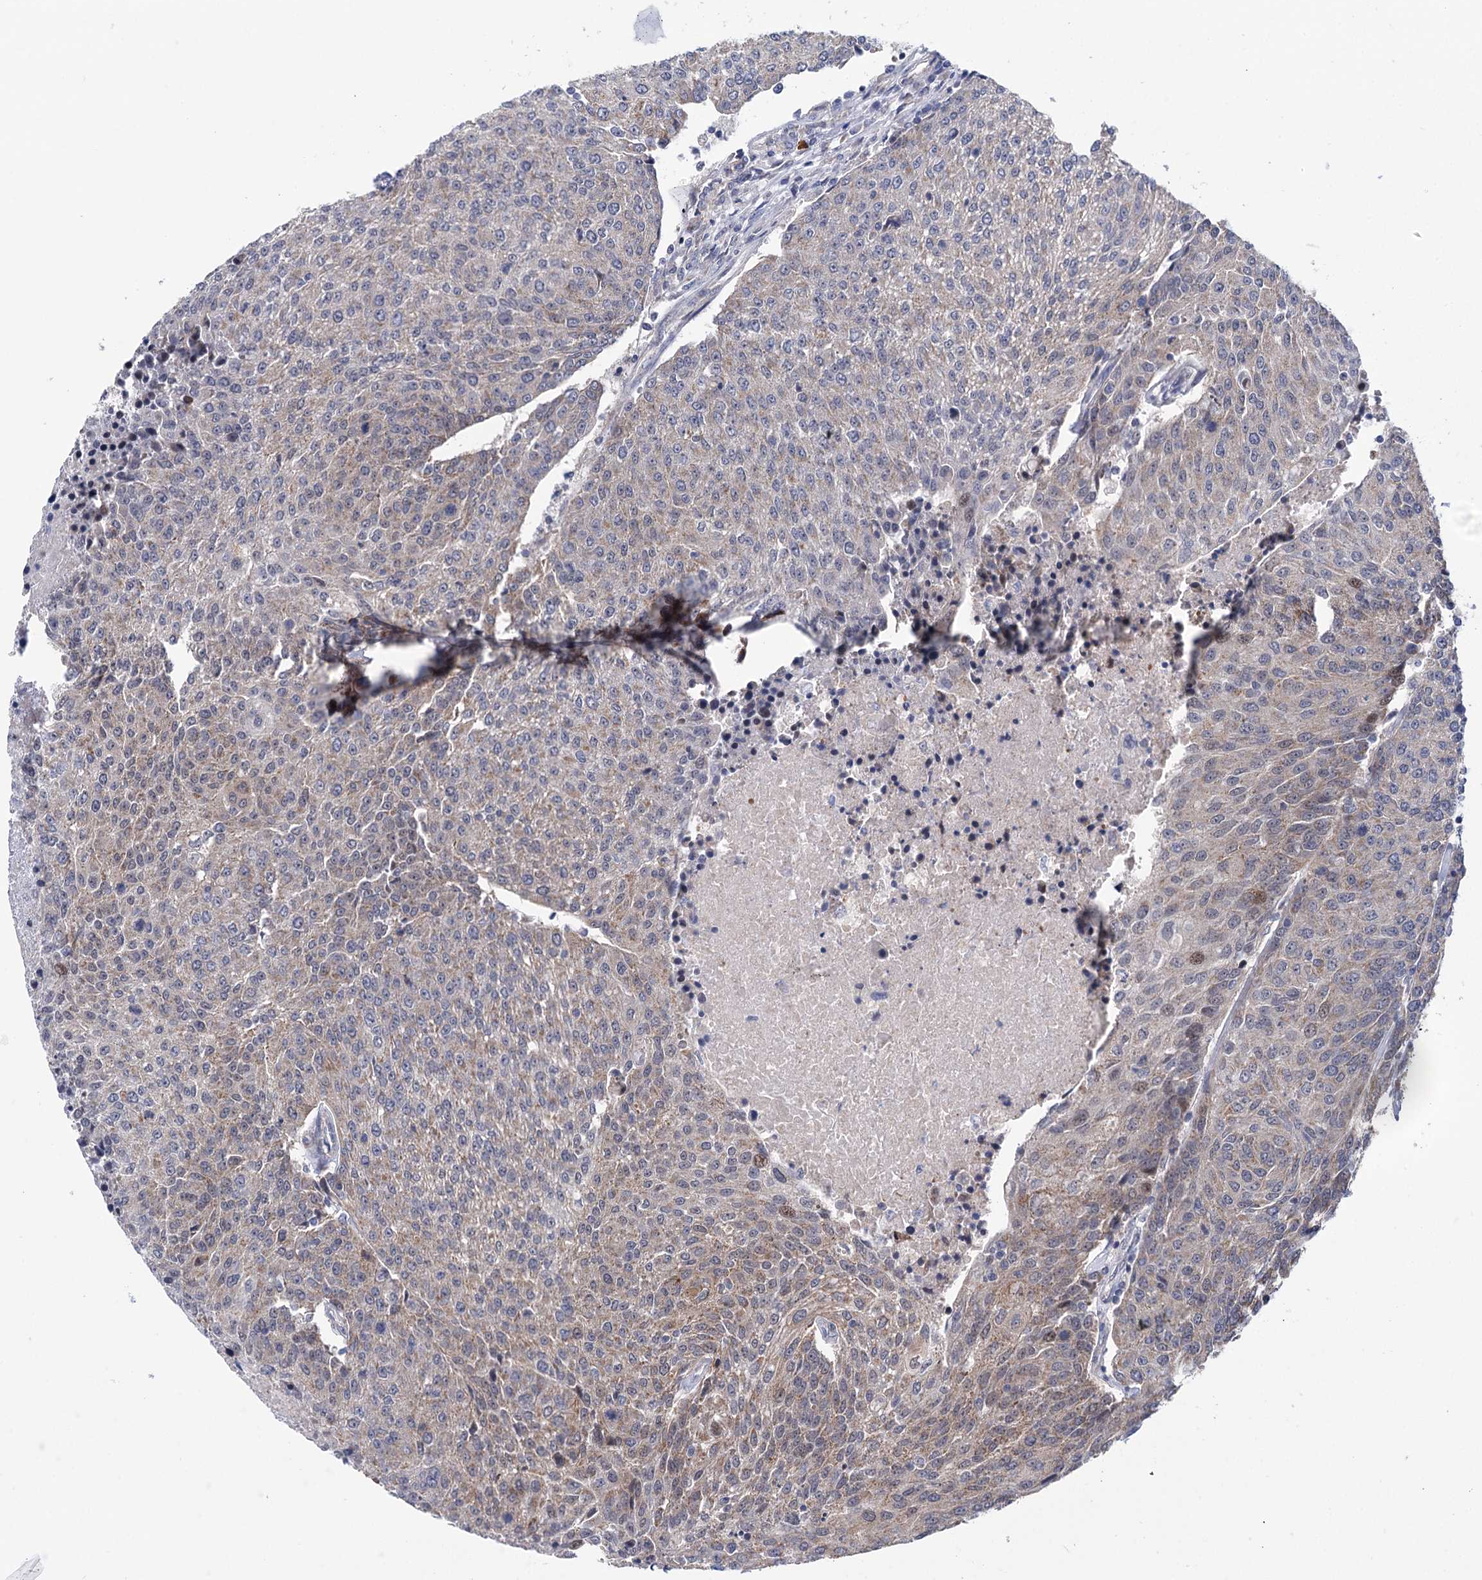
{"staining": {"intensity": "moderate", "quantity": "25%-75%", "location": "cytoplasmic/membranous"}, "tissue": "urothelial cancer", "cell_type": "Tumor cells", "image_type": "cancer", "snomed": [{"axis": "morphology", "description": "Urothelial carcinoma, High grade"}, {"axis": "topography", "description": "Urinary bladder"}], "caption": "High-magnification brightfield microscopy of urothelial carcinoma (high-grade) stained with DAB (brown) and counterstained with hematoxylin (blue). tumor cells exhibit moderate cytoplasmic/membranous expression is identified in approximately25%-75% of cells.", "gene": "SUCLA2", "patient": {"sex": "female", "age": 85}}